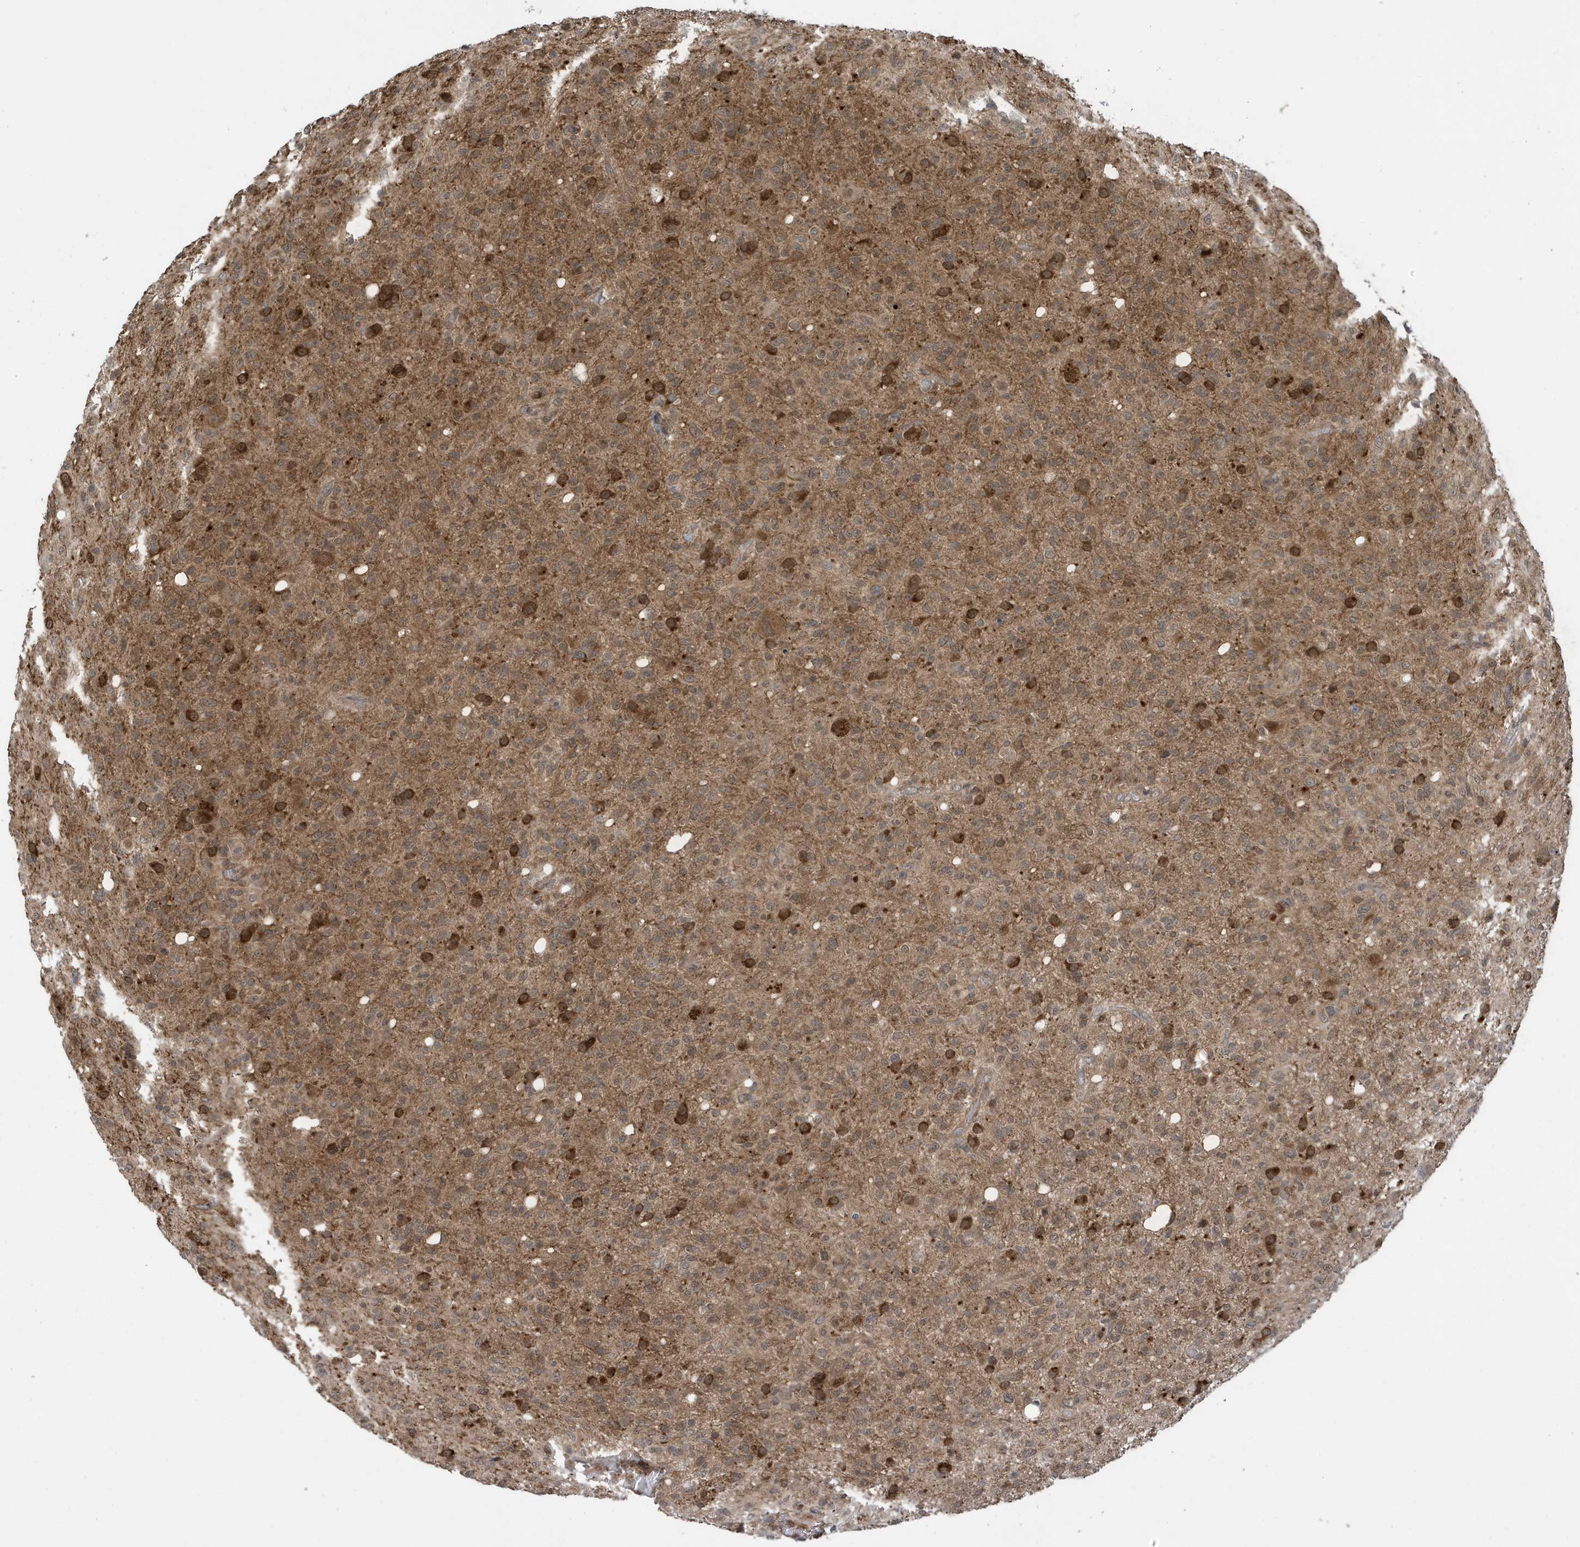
{"staining": {"intensity": "weak", "quantity": "25%-75%", "location": "cytoplasmic/membranous"}, "tissue": "glioma", "cell_type": "Tumor cells", "image_type": "cancer", "snomed": [{"axis": "morphology", "description": "Glioma, malignant, High grade"}, {"axis": "topography", "description": "Brain"}], "caption": "A brown stain shows weak cytoplasmic/membranous expression of a protein in human malignant glioma (high-grade) tumor cells.", "gene": "UBQLN1", "patient": {"sex": "female", "age": 57}}